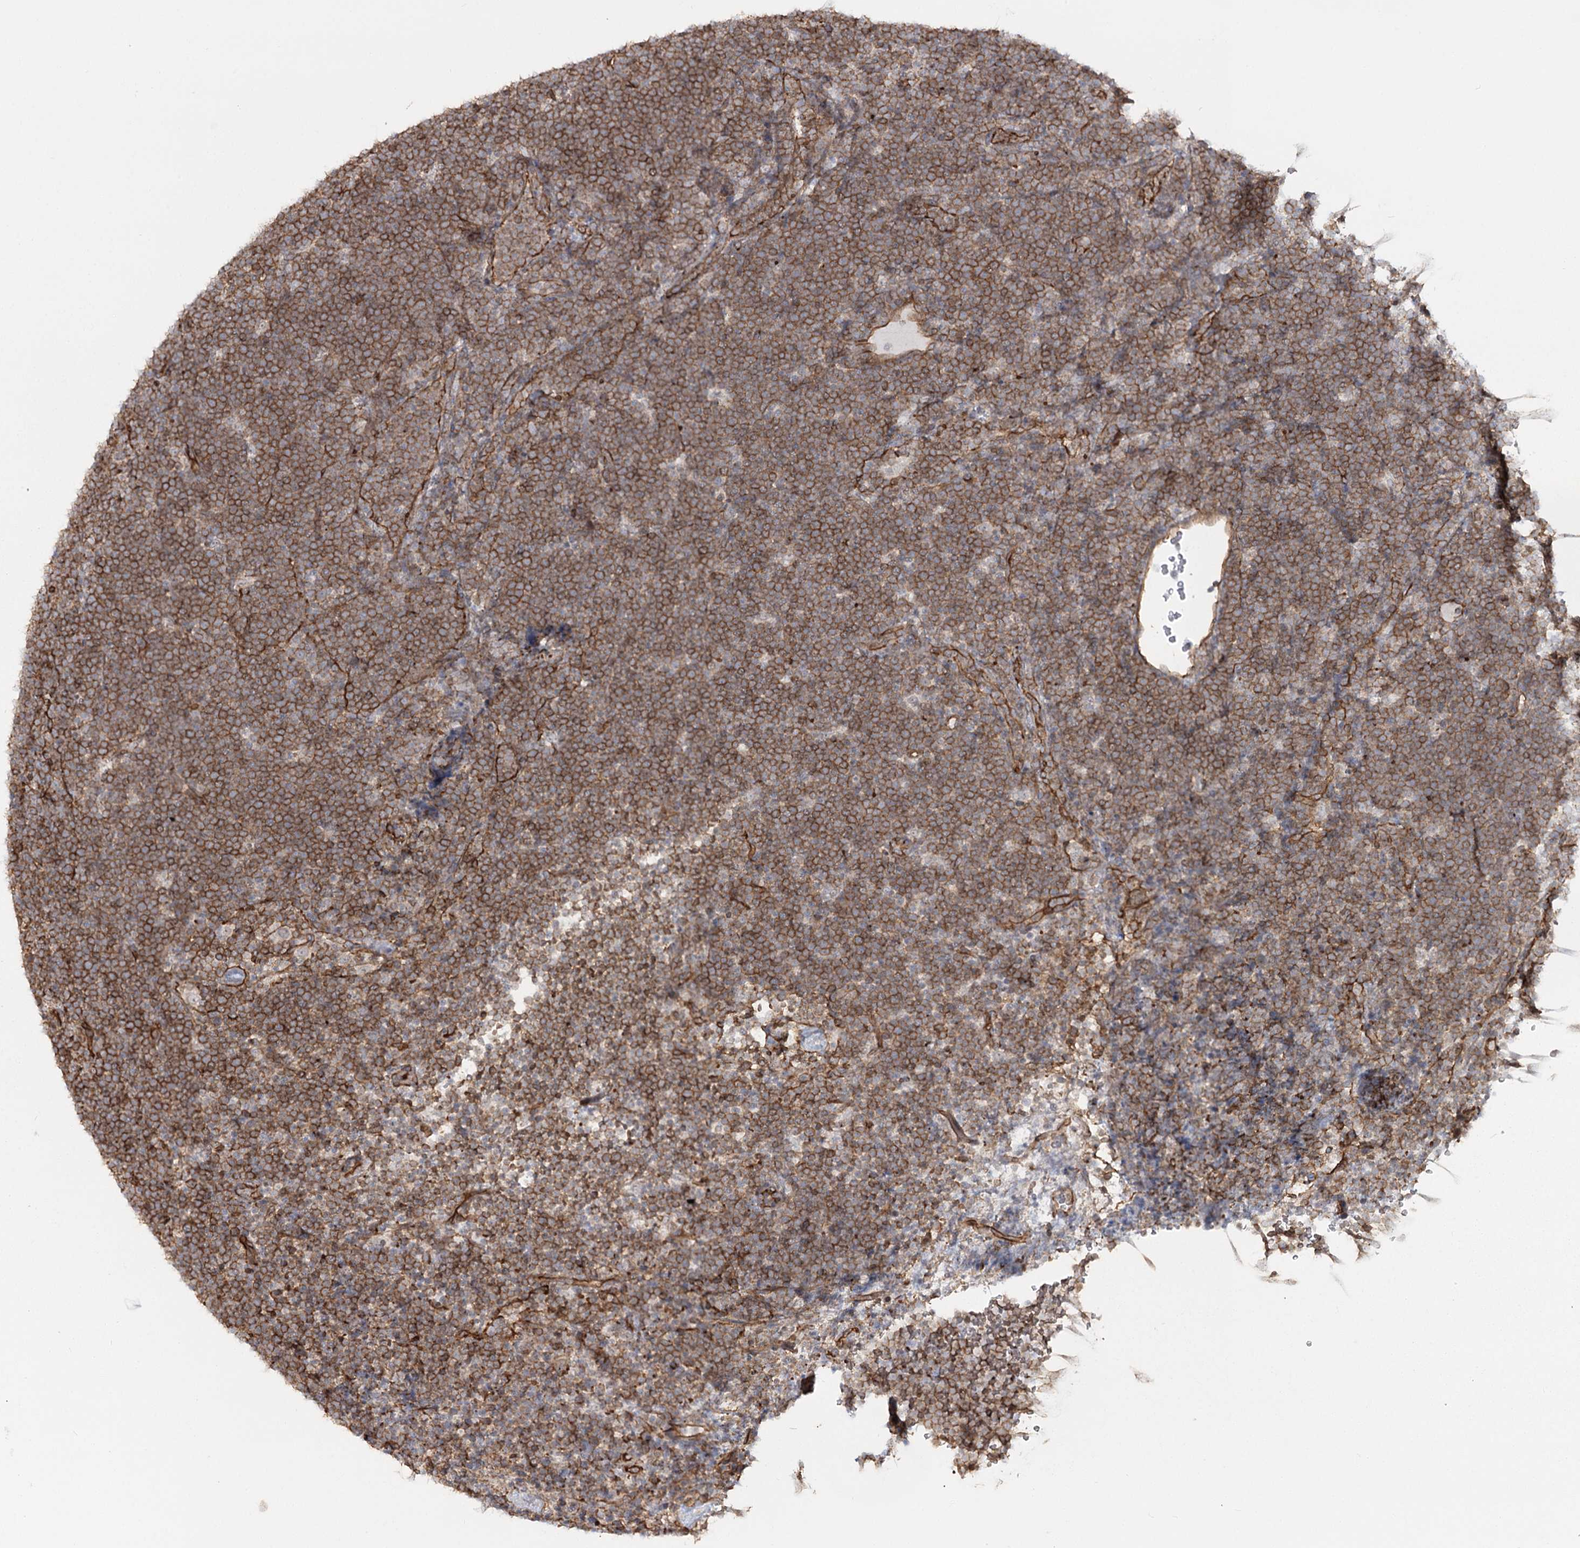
{"staining": {"intensity": "moderate", "quantity": ">75%", "location": "cytoplasmic/membranous"}, "tissue": "lymphoma", "cell_type": "Tumor cells", "image_type": "cancer", "snomed": [{"axis": "morphology", "description": "Malignant lymphoma, non-Hodgkin's type, High grade"}, {"axis": "topography", "description": "Lymph node"}], "caption": "Immunohistochemistry (IHC) staining of malignant lymphoma, non-Hodgkin's type (high-grade), which demonstrates medium levels of moderate cytoplasmic/membranous staining in about >75% of tumor cells indicating moderate cytoplasmic/membranous protein staining. The staining was performed using DAB (3,3'-diaminobenzidine) (brown) for protein detection and nuclei were counterstained in hematoxylin (blue).", "gene": "RPP14", "patient": {"sex": "male", "age": 13}}